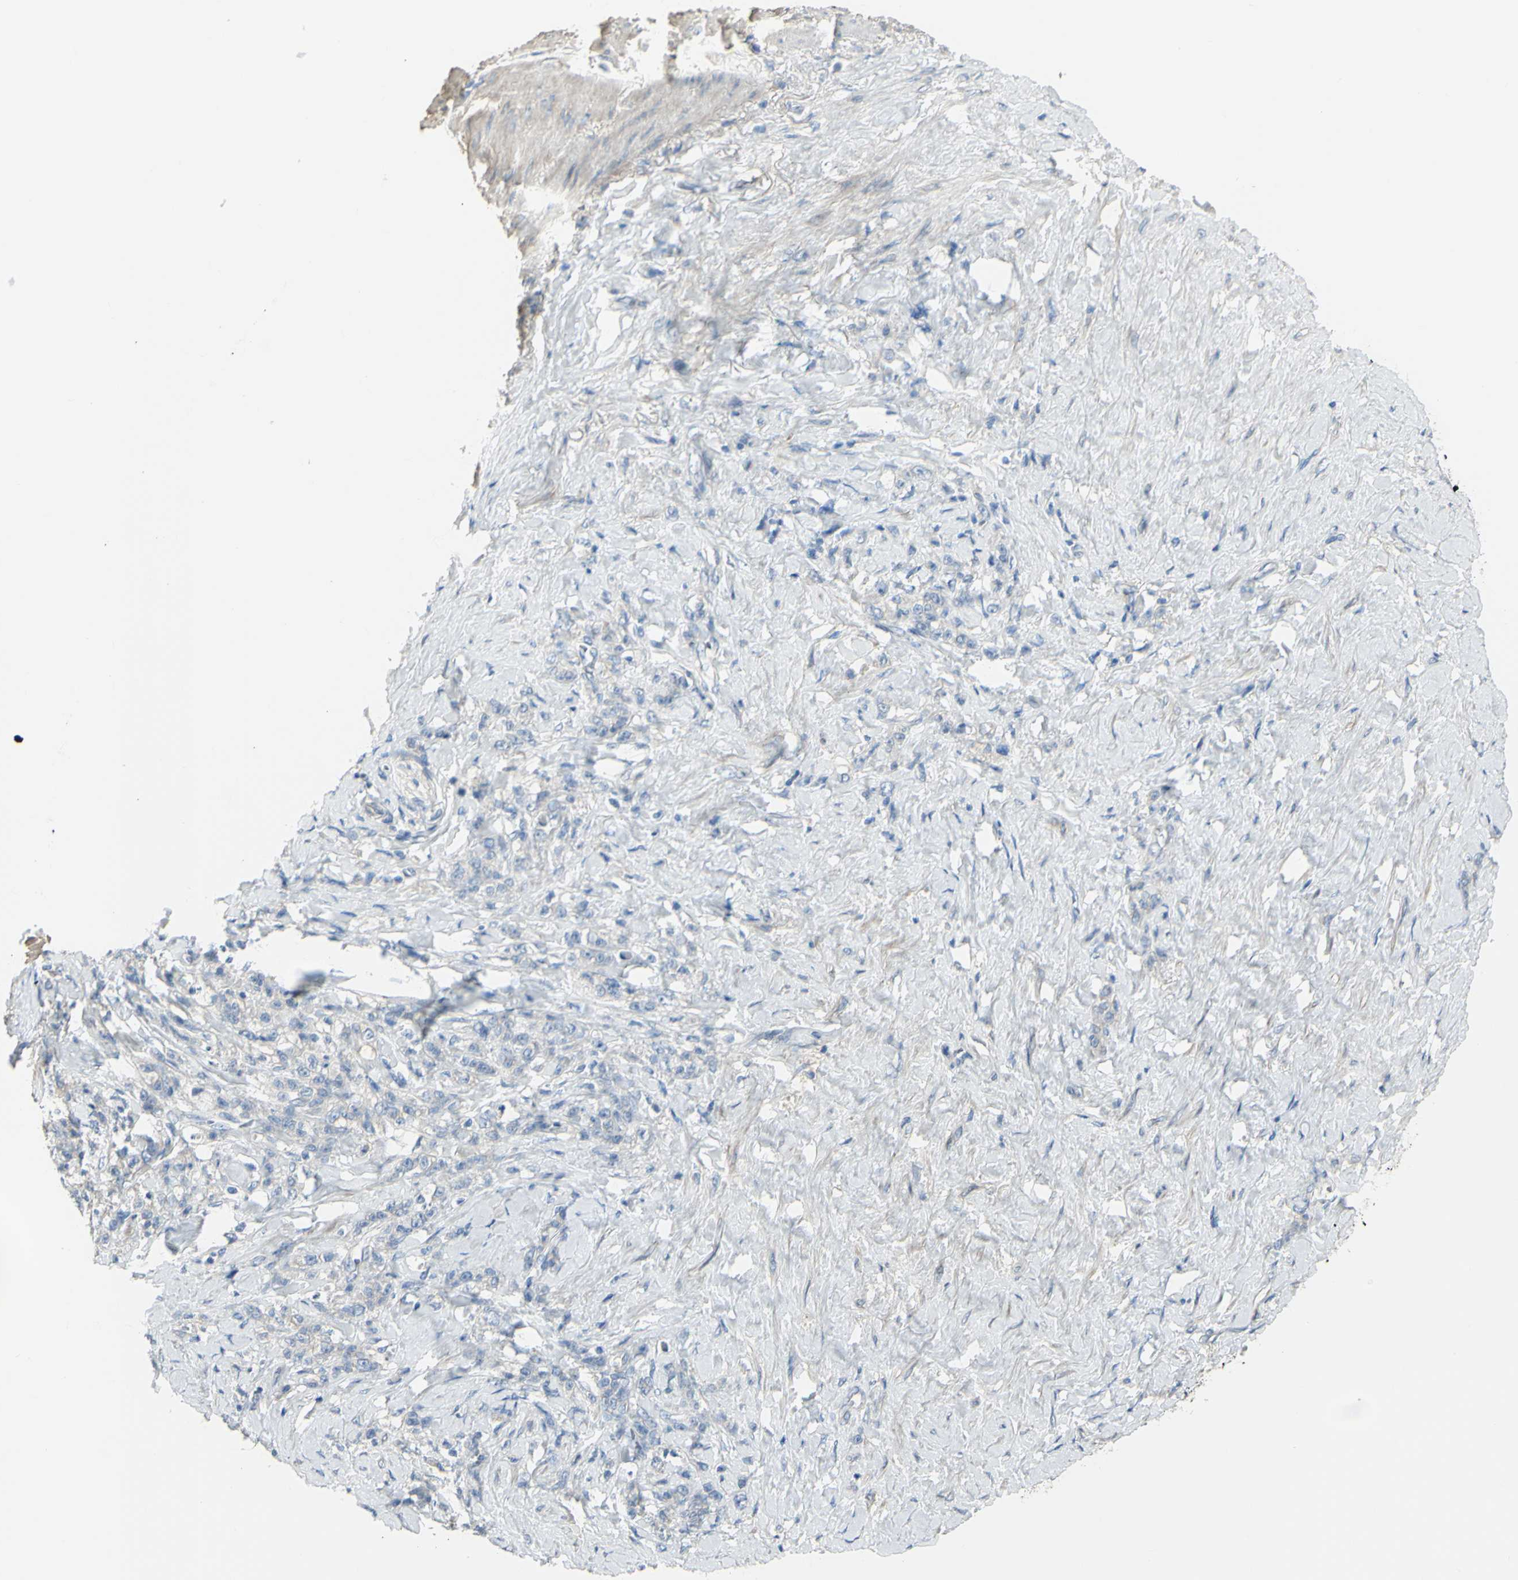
{"staining": {"intensity": "negative", "quantity": "none", "location": "none"}, "tissue": "stomach cancer", "cell_type": "Tumor cells", "image_type": "cancer", "snomed": [{"axis": "morphology", "description": "Adenocarcinoma, NOS"}, {"axis": "topography", "description": "Stomach"}], "caption": "DAB (3,3'-diaminobenzidine) immunohistochemical staining of human adenocarcinoma (stomach) shows no significant staining in tumor cells. (Brightfield microscopy of DAB (3,3'-diaminobenzidine) IHC at high magnification).", "gene": "NCBP2L", "patient": {"sex": "male", "age": 82}}